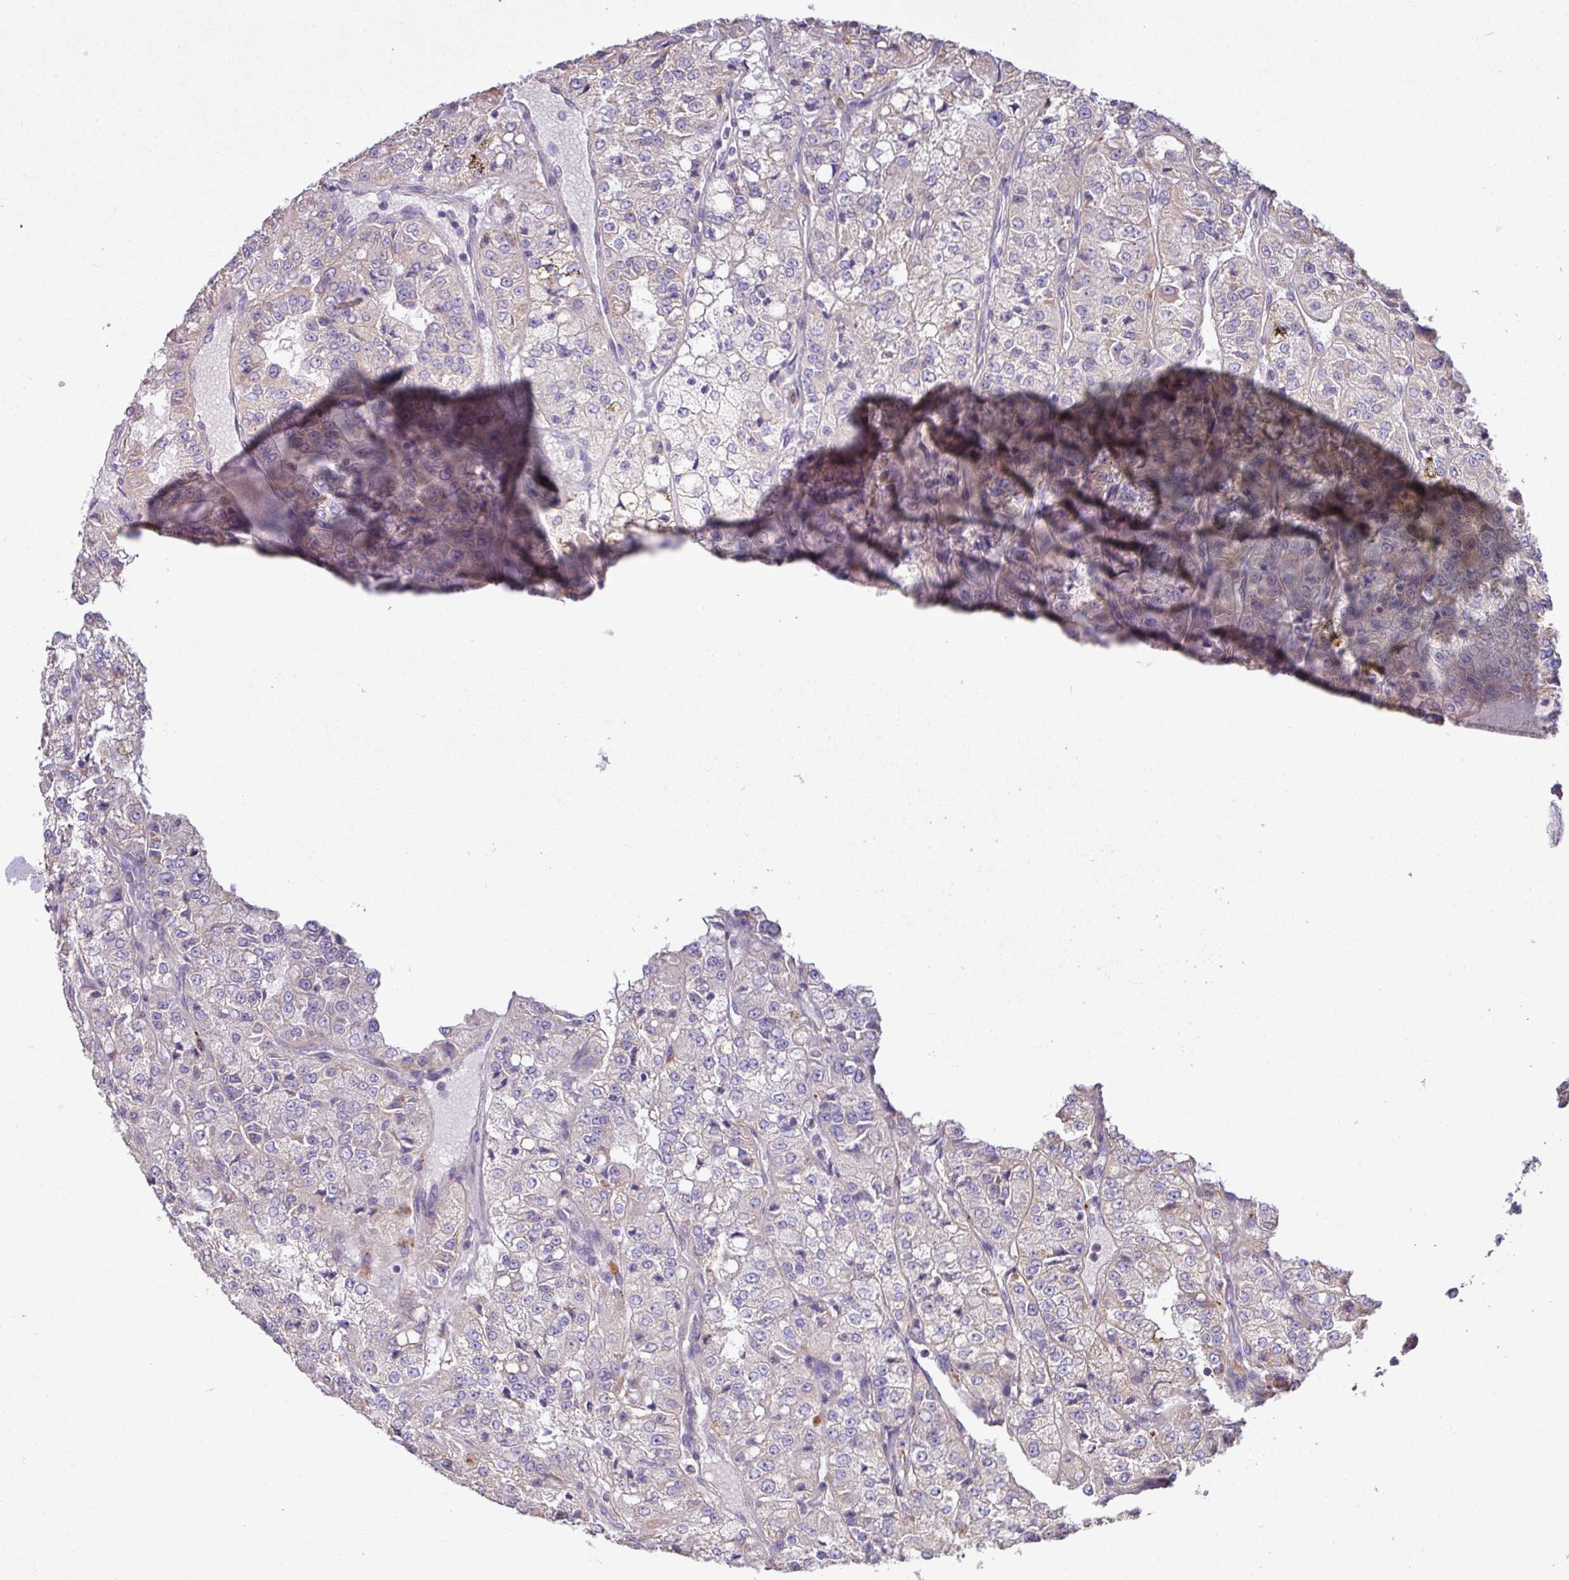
{"staining": {"intensity": "negative", "quantity": "none", "location": "none"}, "tissue": "renal cancer", "cell_type": "Tumor cells", "image_type": "cancer", "snomed": [{"axis": "morphology", "description": "Adenocarcinoma, NOS"}, {"axis": "topography", "description": "Kidney"}], "caption": "Human renal cancer (adenocarcinoma) stained for a protein using immunohistochemistry (IHC) displays no positivity in tumor cells.", "gene": "PPM1J", "patient": {"sex": "female", "age": 63}}